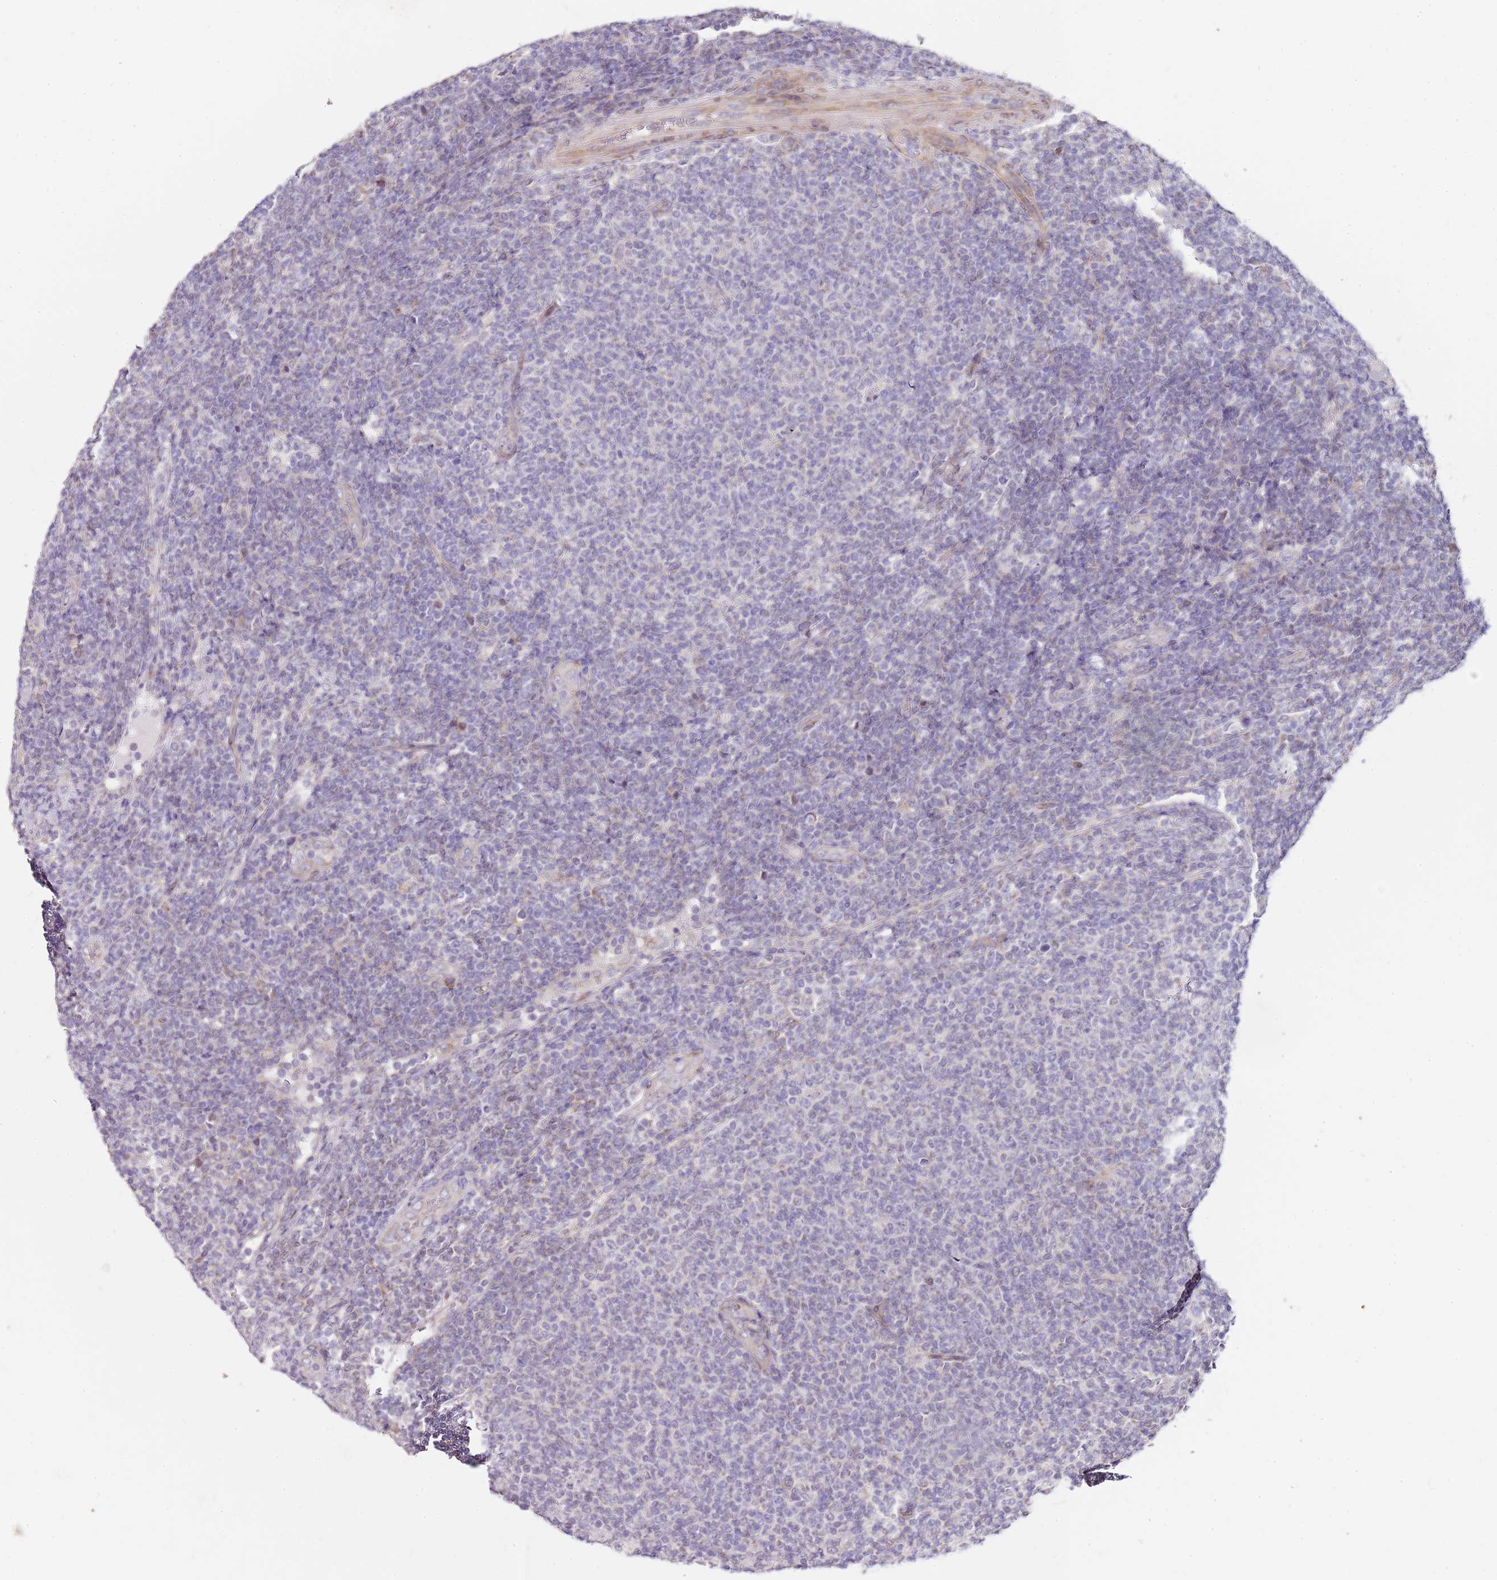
{"staining": {"intensity": "negative", "quantity": "none", "location": "none"}, "tissue": "lymphoma", "cell_type": "Tumor cells", "image_type": "cancer", "snomed": [{"axis": "morphology", "description": "Malignant lymphoma, non-Hodgkin's type, Low grade"}, {"axis": "topography", "description": "Lymph node"}], "caption": "High power microscopy photomicrograph of an immunohistochemistry (IHC) micrograph of malignant lymphoma, non-Hodgkin's type (low-grade), revealing no significant staining in tumor cells.", "gene": "TBC1D9", "patient": {"sex": "male", "age": 66}}